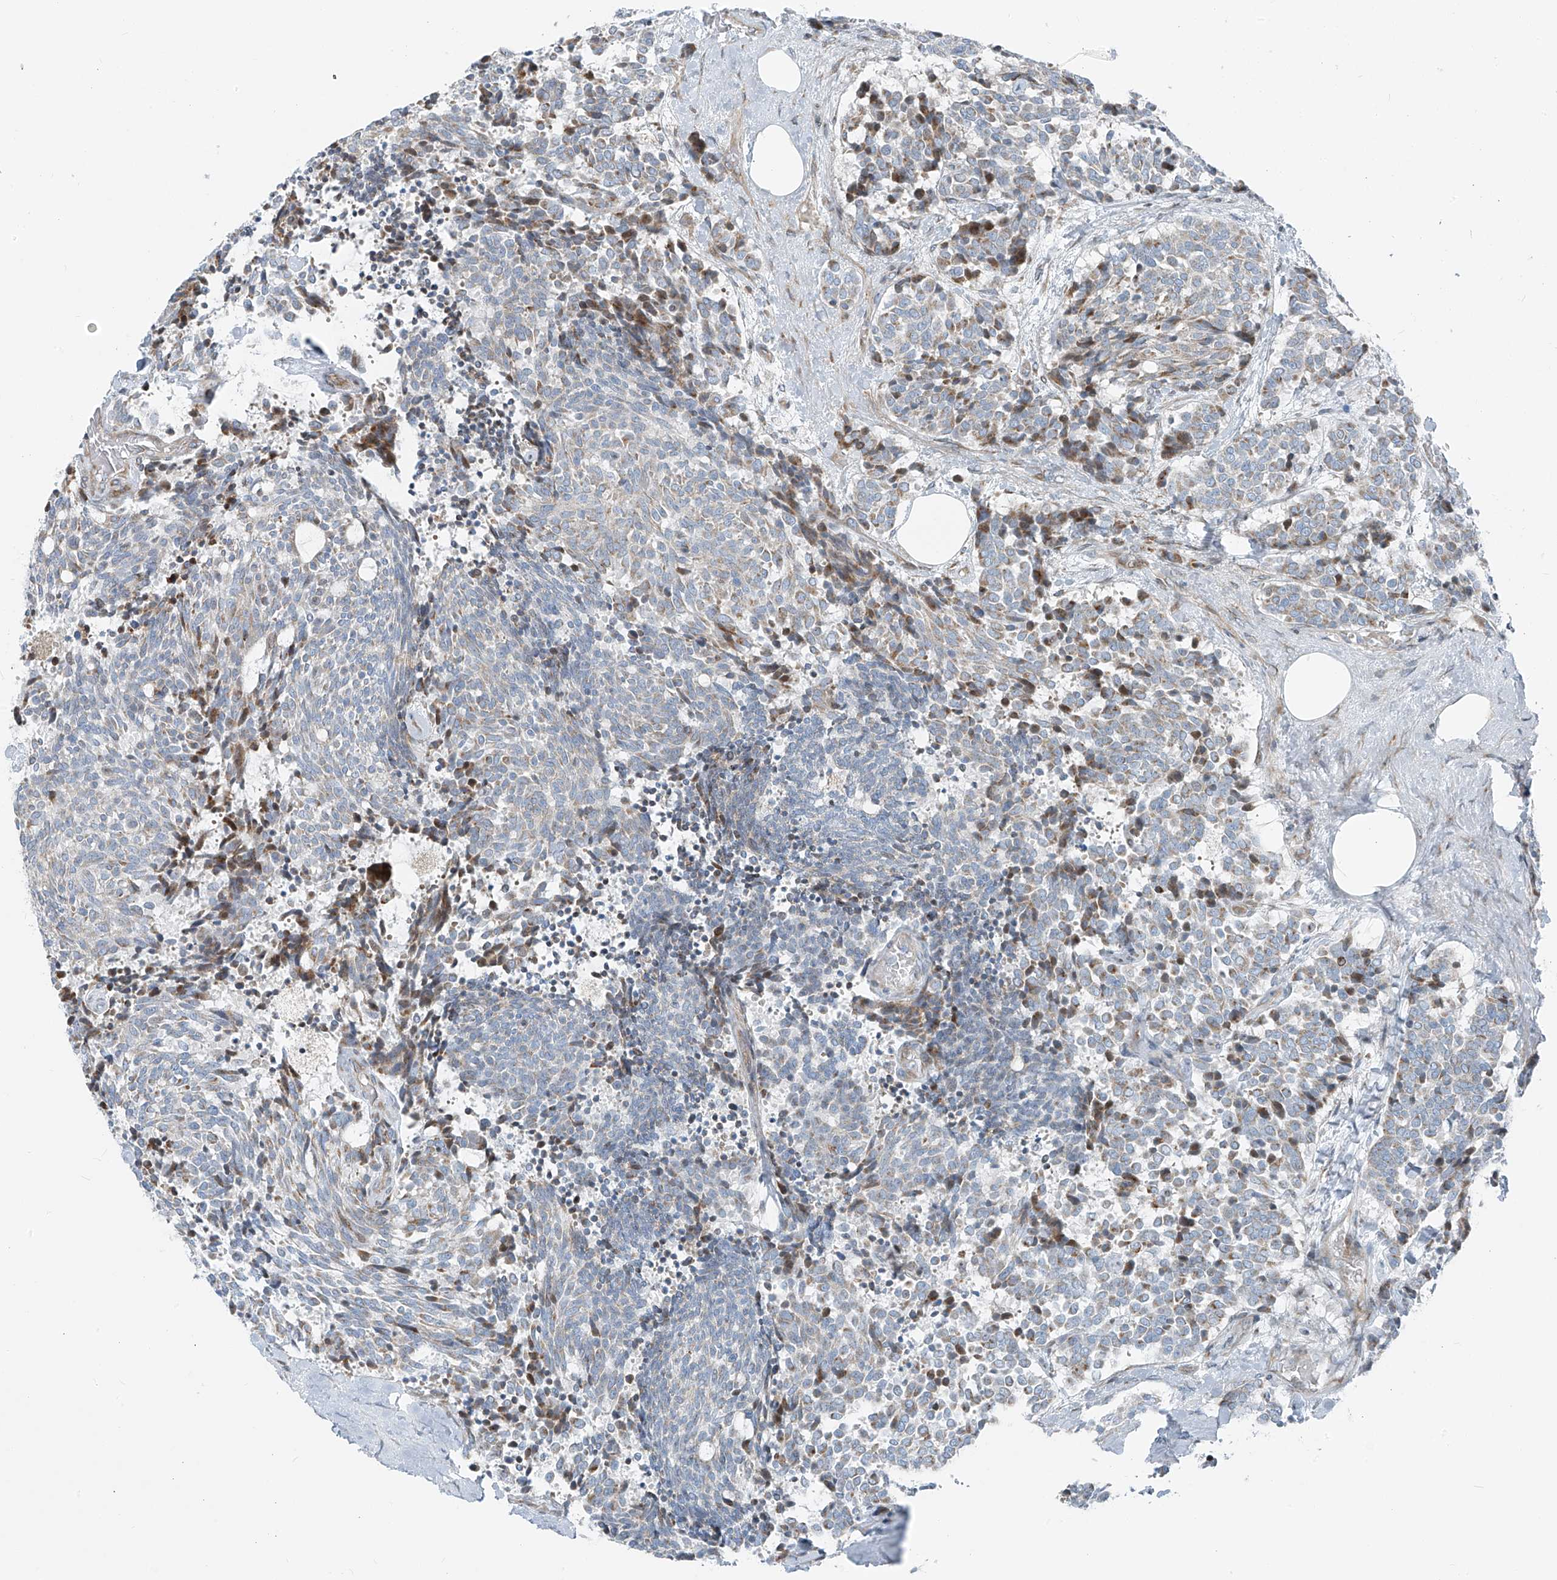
{"staining": {"intensity": "moderate", "quantity": "<25%", "location": "cytoplasmic/membranous"}, "tissue": "carcinoid", "cell_type": "Tumor cells", "image_type": "cancer", "snomed": [{"axis": "morphology", "description": "Carcinoid, malignant, NOS"}, {"axis": "topography", "description": "Pancreas"}], "caption": "Carcinoid tissue demonstrates moderate cytoplasmic/membranous expression in approximately <25% of tumor cells, visualized by immunohistochemistry.", "gene": "HIC2", "patient": {"sex": "female", "age": 54}}